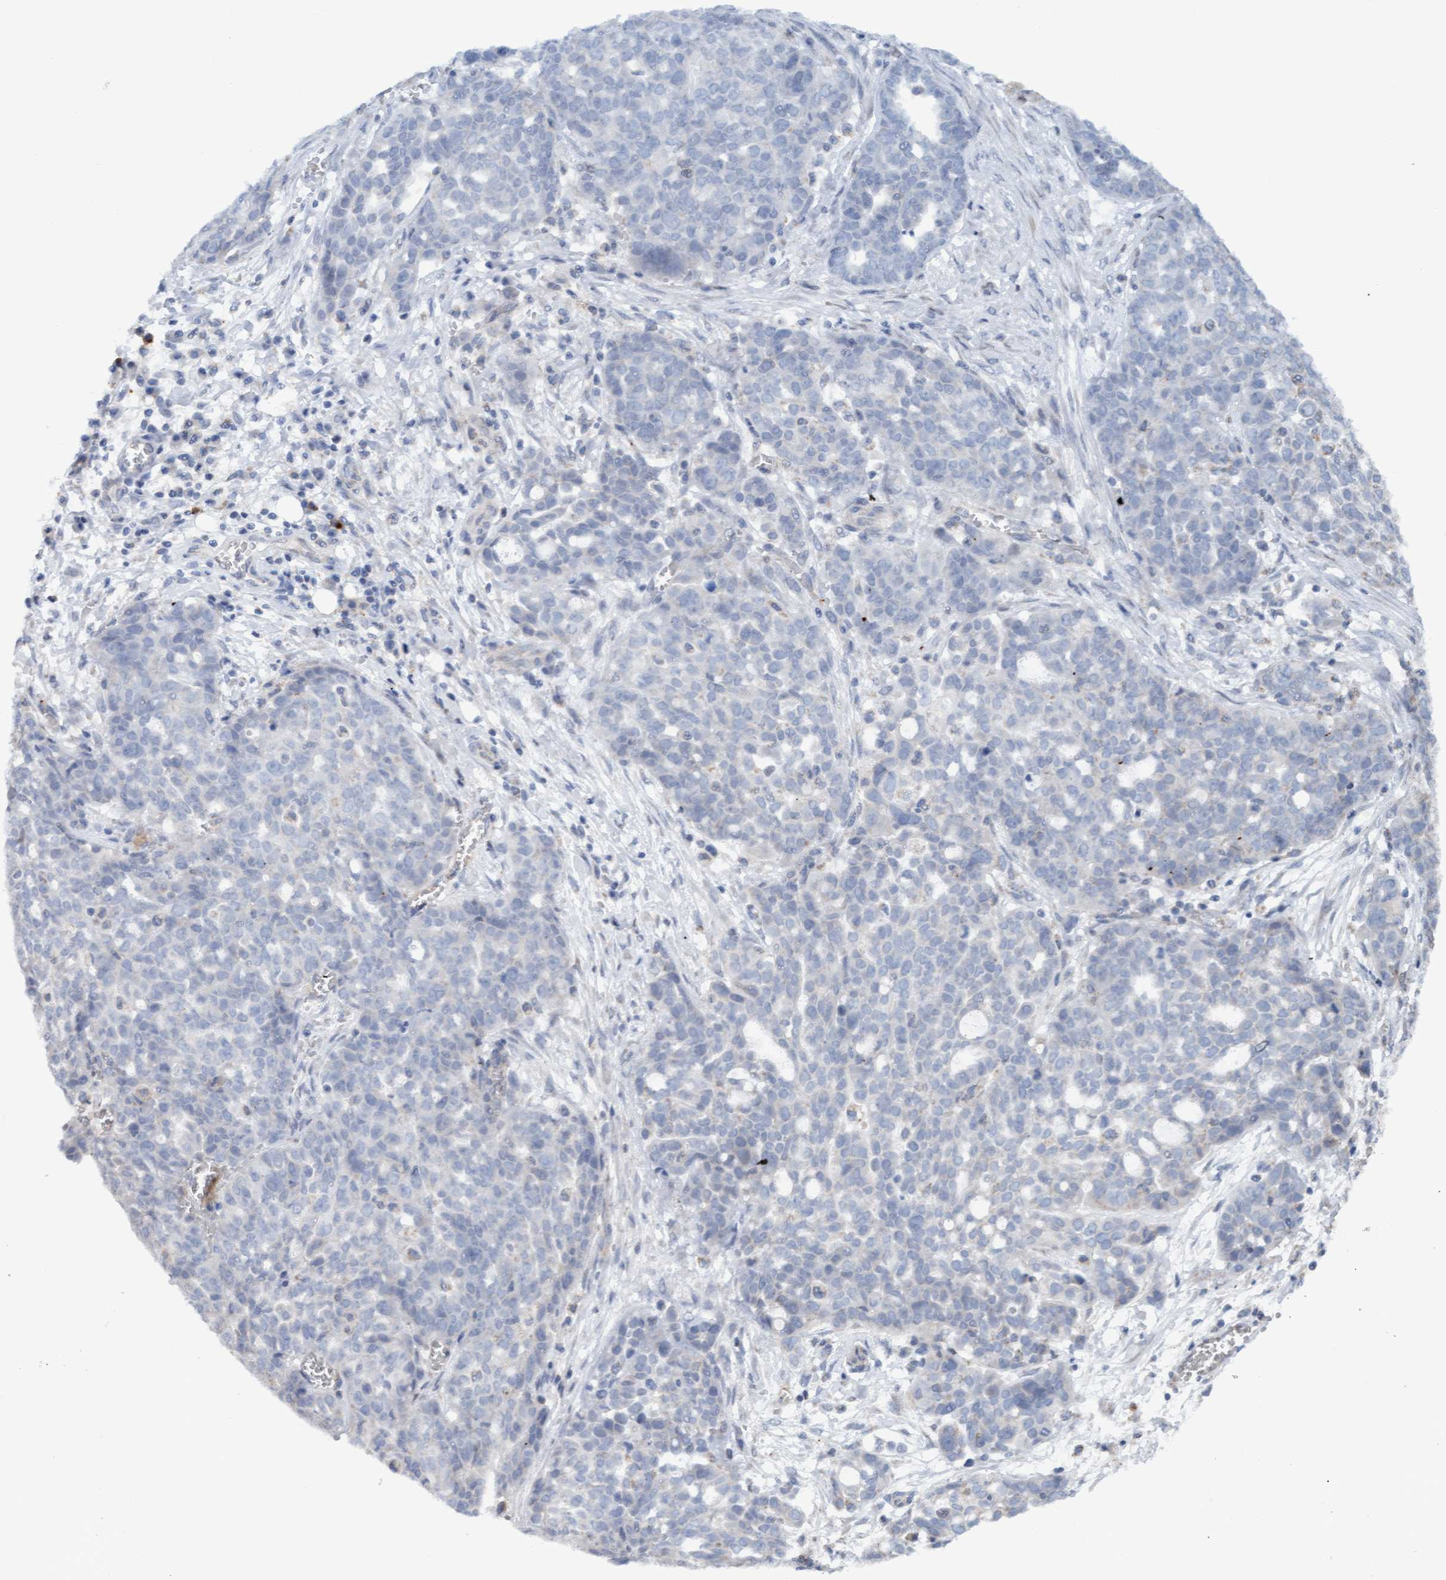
{"staining": {"intensity": "negative", "quantity": "none", "location": "none"}, "tissue": "ovarian cancer", "cell_type": "Tumor cells", "image_type": "cancer", "snomed": [{"axis": "morphology", "description": "Cystadenocarcinoma, serous, NOS"}, {"axis": "topography", "description": "Soft tissue"}, {"axis": "topography", "description": "Ovary"}], "caption": "Immunohistochemistry (IHC) image of neoplastic tissue: serous cystadenocarcinoma (ovarian) stained with DAB (3,3'-diaminobenzidine) demonstrates no significant protein positivity in tumor cells.", "gene": "MGLL", "patient": {"sex": "female", "age": 57}}